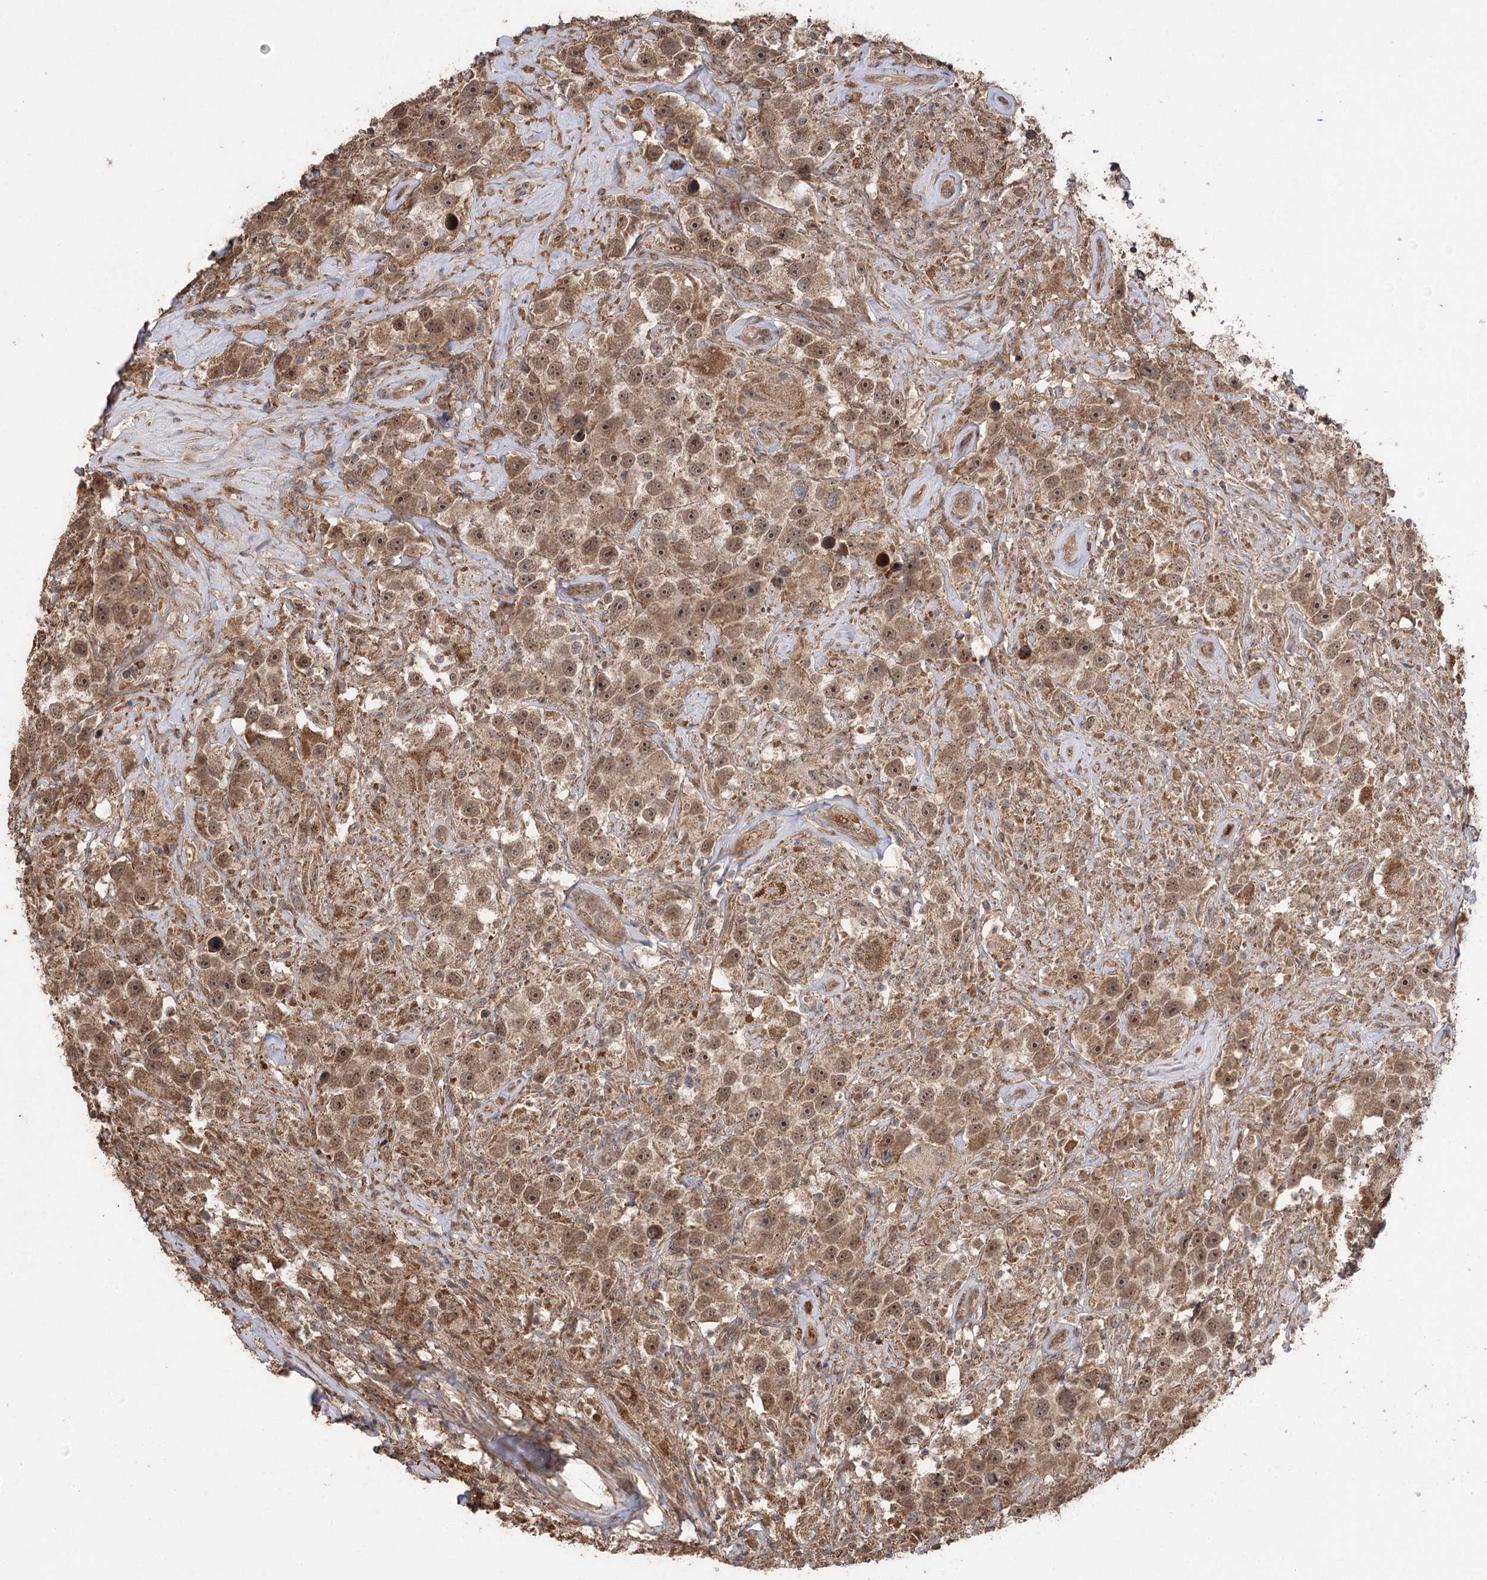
{"staining": {"intensity": "moderate", "quantity": ">75%", "location": "cytoplasmic/membranous,nuclear"}, "tissue": "testis cancer", "cell_type": "Tumor cells", "image_type": "cancer", "snomed": [{"axis": "morphology", "description": "Seminoma, NOS"}, {"axis": "topography", "description": "Testis"}], "caption": "IHC photomicrograph of human seminoma (testis) stained for a protein (brown), which exhibits medium levels of moderate cytoplasmic/membranous and nuclear expression in approximately >75% of tumor cells.", "gene": "TENM2", "patient": {"sex": "male", "age": 49}}